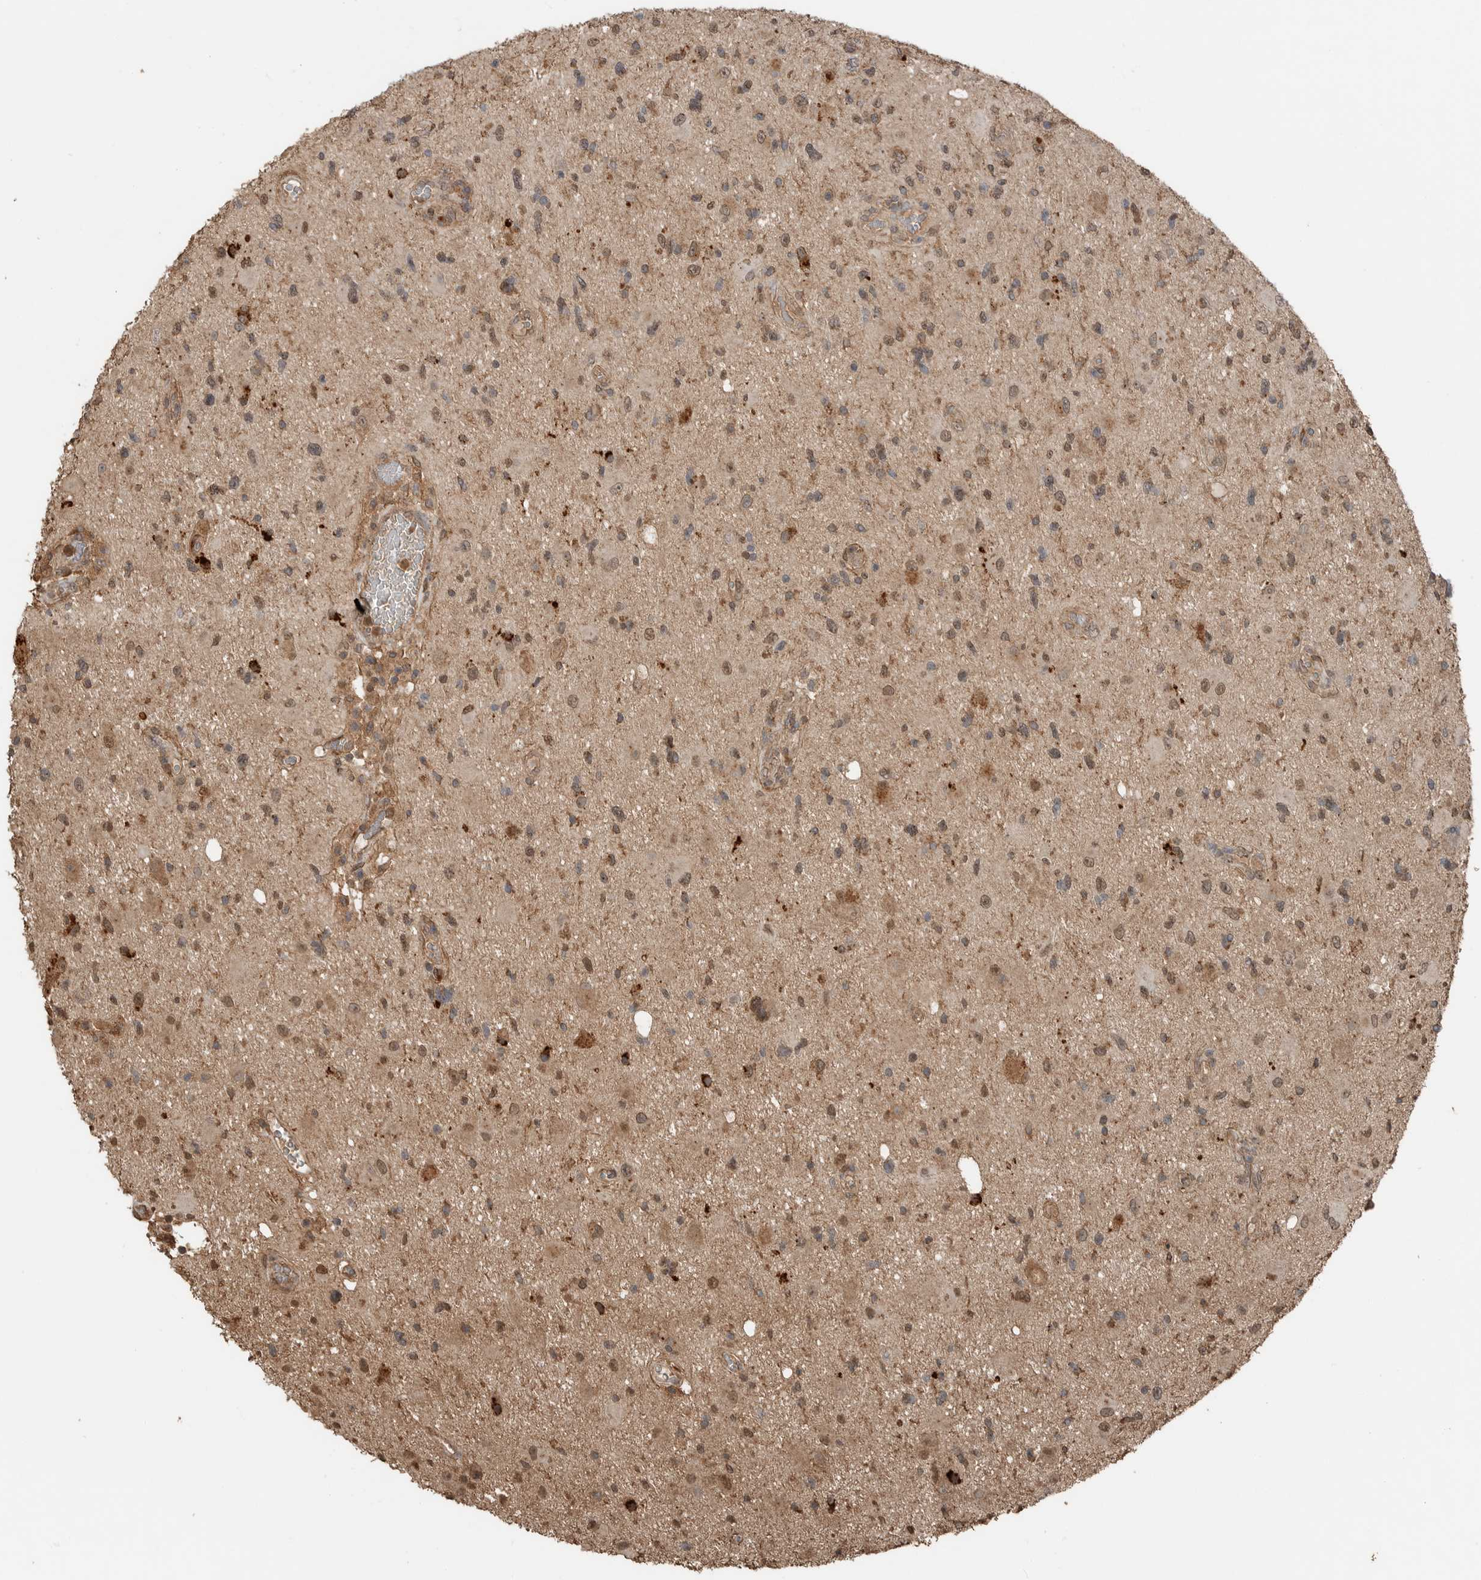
{"staining": {"intensity": "moderate", "quantity": ">75%", "location": "cytoplasmic/membranous,nuclear"}, "tissue": "glioma", "cell_type": "Tumor cells", "image_type": "cancer", "snomed": [{"axis": "morphology", "description": "Glioma, malignant, High grade"}, {"axis": "topography", "description": "Brain"}], "caption": "Glioma stained with DAB (3,3'-diaminobenzidine) IHC demonstrates medium levels of moderate cytoplasmic/membranous and nuclear positivity in about >75% of tumor cells. Immunohistochemistry stains the protein of interest in brown and the nuclei are stained blue.", "gene": "BLZF1", "patient": {"sex": "male", "age": 33}}